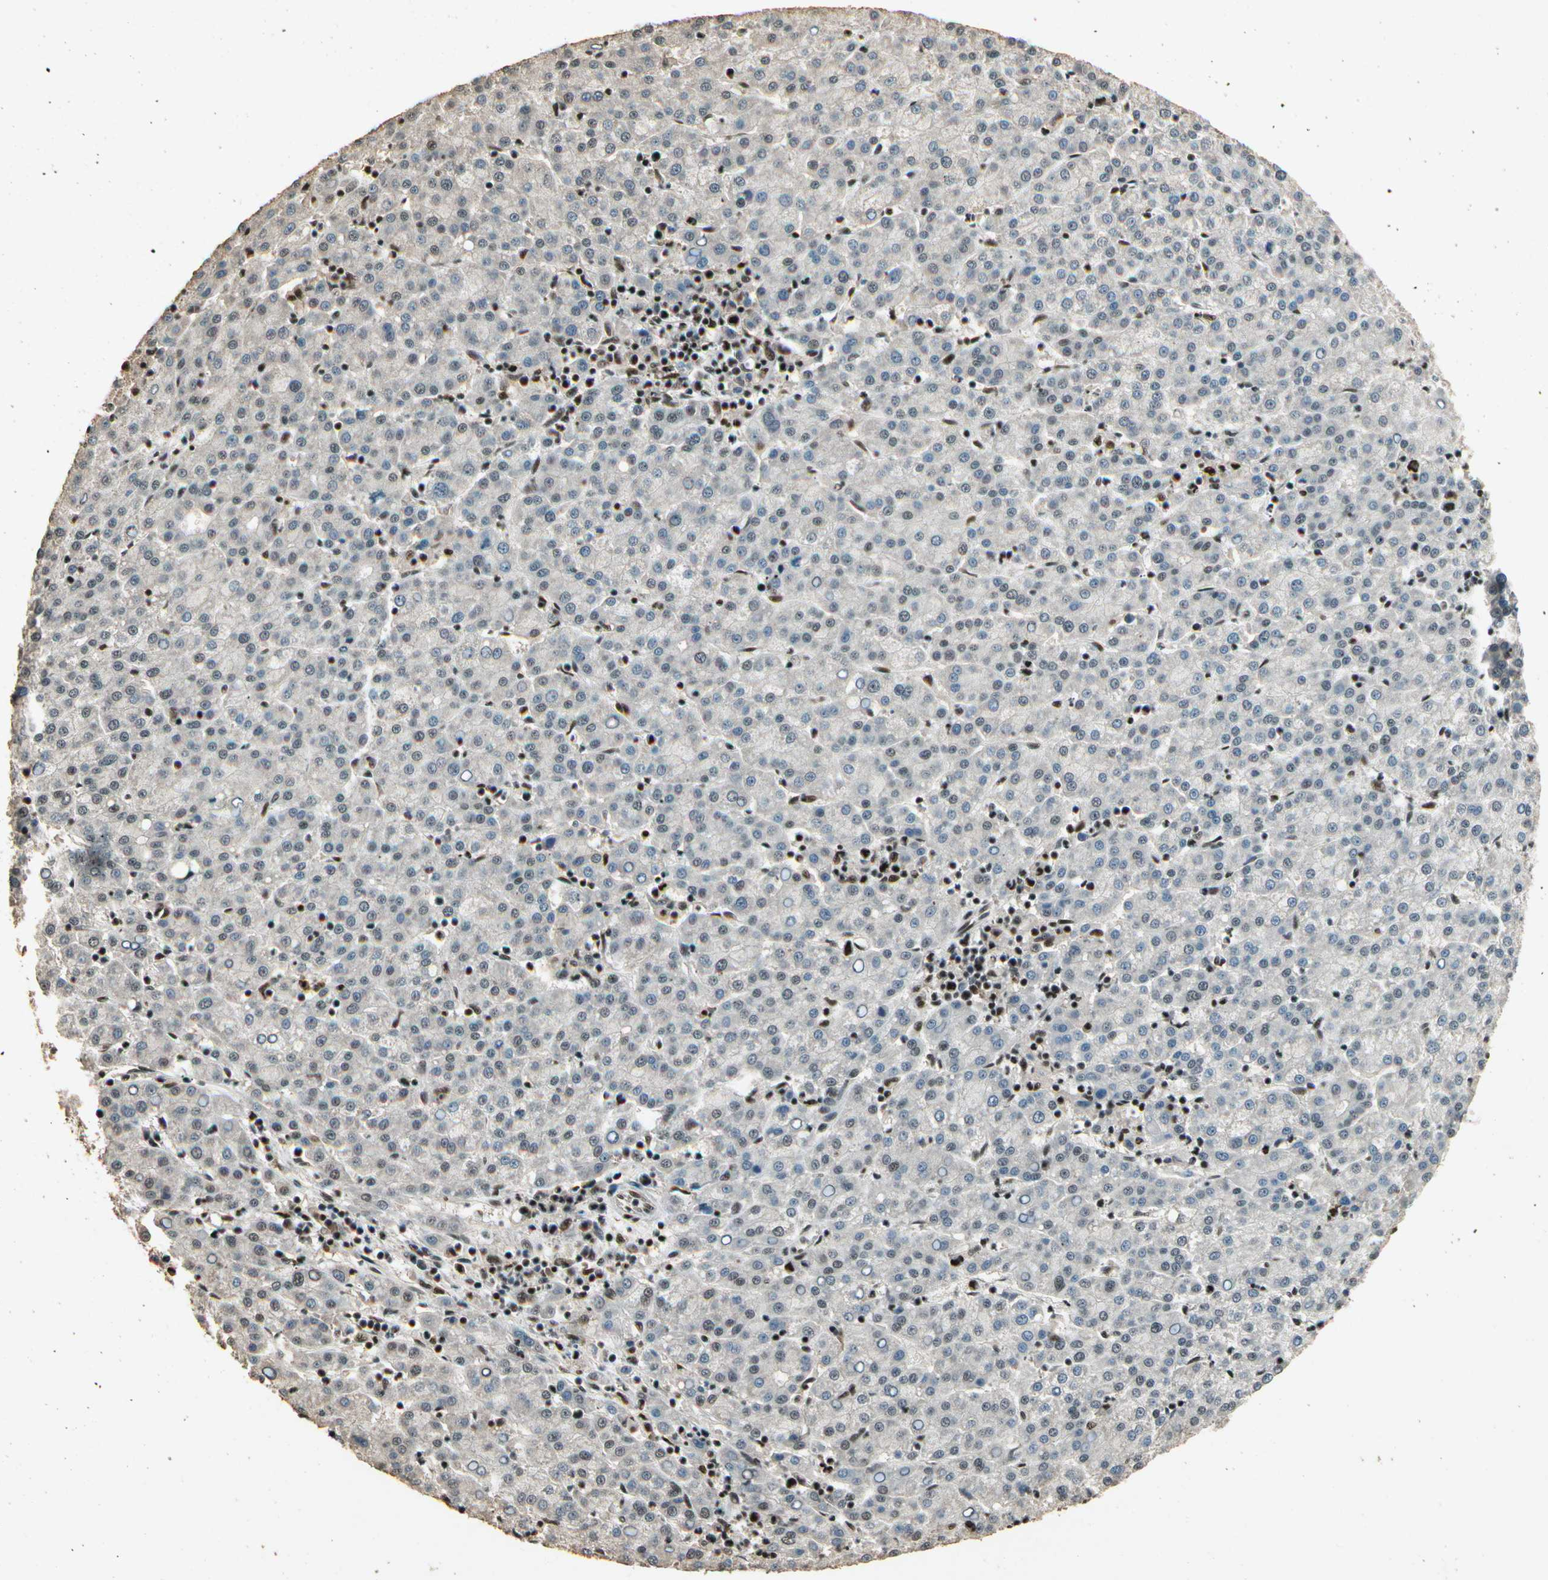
{"staining": {"intensity": "weak", "quantity": "25%-75%", "location": "nuclear"}, "tissue": "liver cancer", "cell_type": "Tumor cells", "image_type": "cancer", "snomed": [{"axis": "morphology", "description": "Carcinoma, Hepatocellular, NOS"}, {"axis": "topography", "description": "Liver"}], "caption": "Protein staining reveals weak nuclear expression in approximately 25%-75% of tumor cells in liver hepatocellular carcinoma. (DAB IHC, brown staining for protein, blue staining for nuclei).", "gene": "RBM25", "patient": {"sex": "female", "age": 58}}